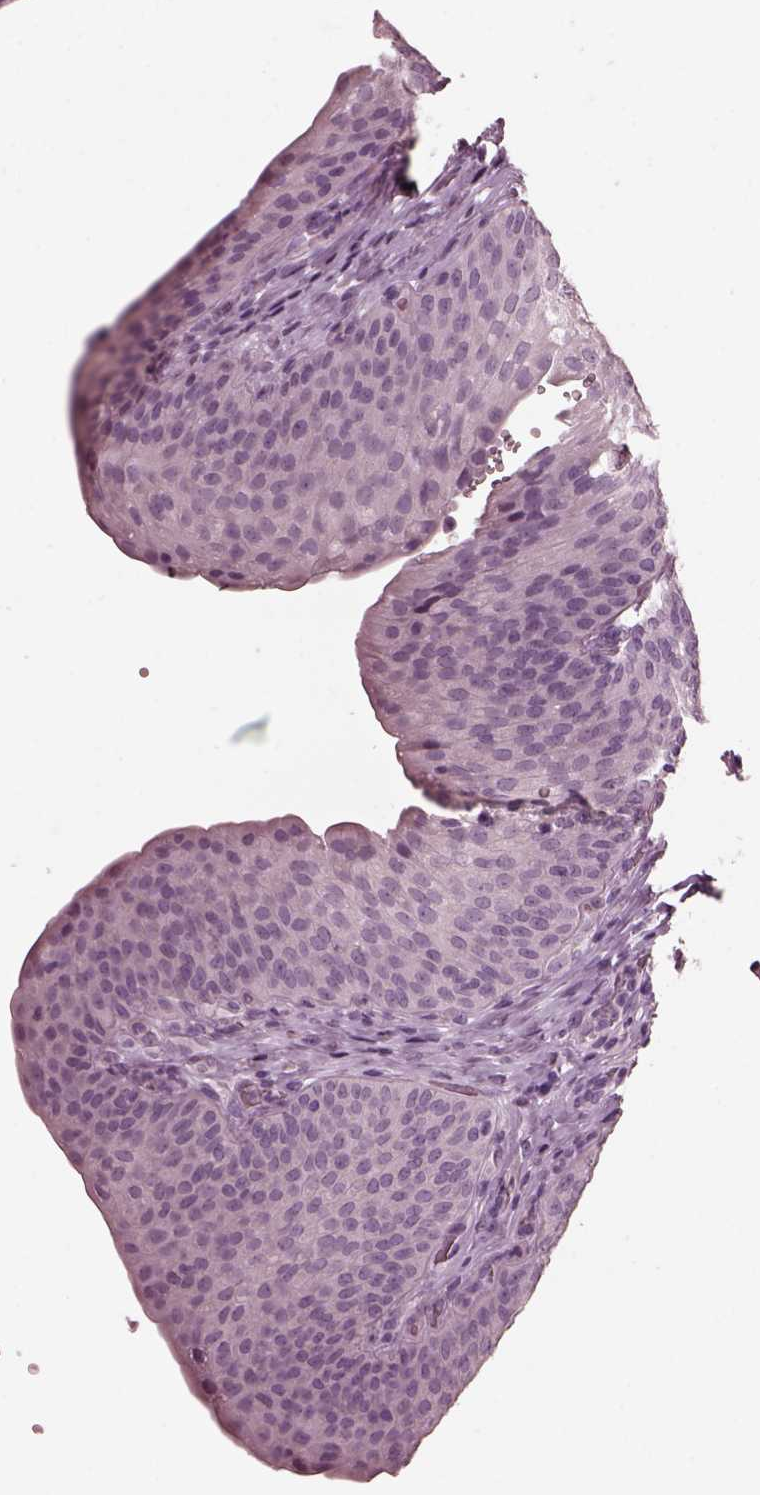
{"staining": {"intensity": "negative", "quantity": "none", "location": "none"}, "tissue": "urinary bladder", "cell_type": "Urothelial cells", "image_type": "normal", "snomed": [{"axis": "morphology", "description": "Normal tissue, NOS"}, {"axis": "topography", "description": "Urinary bladder"}], "caption": "High power microscopy photomicrograph of an immunohistochemistry histopathology image of unremarkable urinary bladder, revealing no significant positivity in urothelial cells. (DAB (3,3'-diaminobenzidine) immunohistochemistry, high magnification).", "gene": "CGA", "patient": {"sex": "male", "age": 66}}